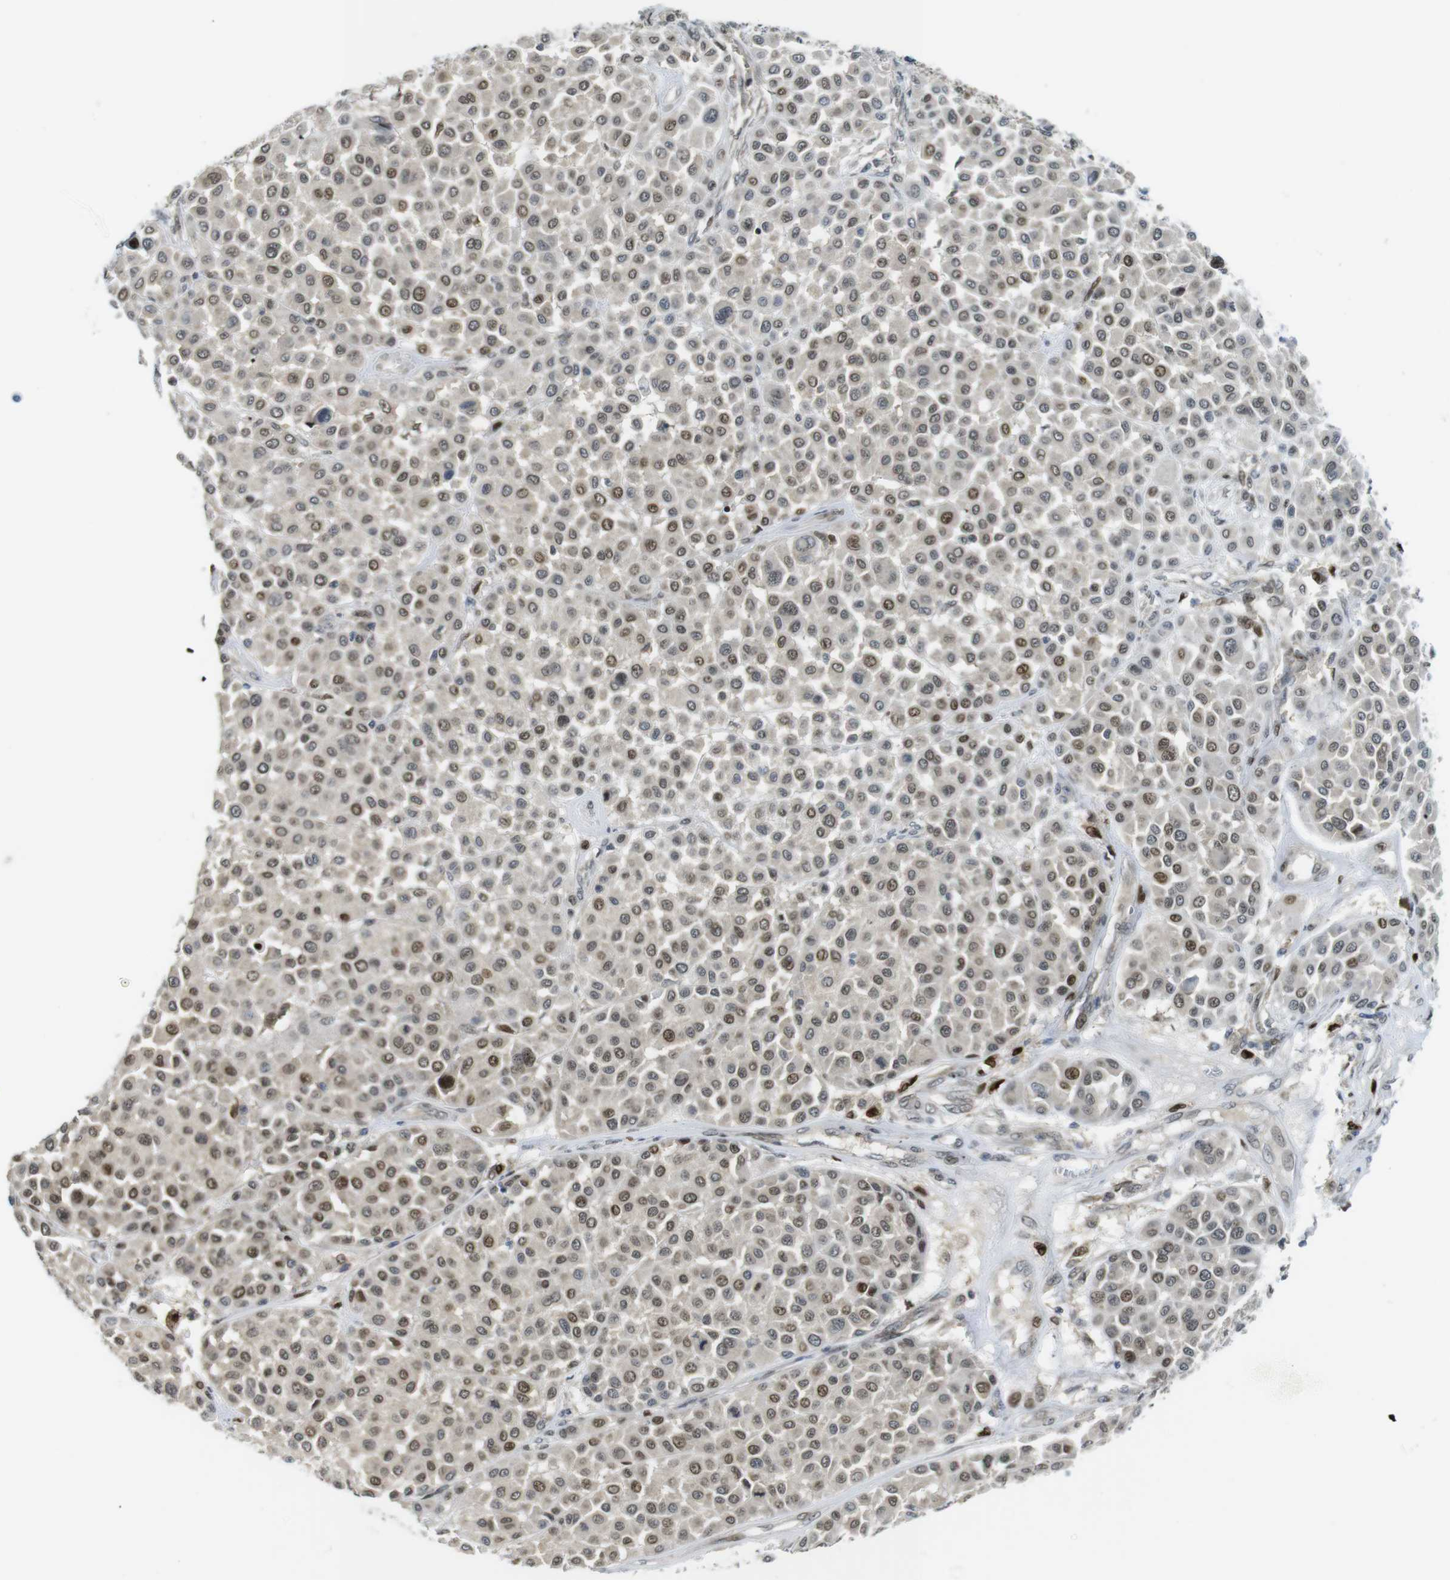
{"staining": {"intensity": "moderate", "quantity": ">75%", "location": "cytoplasmic/membranous,nuclear"}, "tissue": "melanoma", "cell_type": "Tumor cells", "image_type": "cancer", "snomed": [{"axis": "morphology", "description": "Malignant melanoma, Metastatic site"}, {"axis": "topography", "description": "Soft tissue"}], "caption": "IHC histopathology image of neoplastic tissue: human melanoma stained using IHC demonstrates medium levels of moderate protein expression localized specifically in the cytoplasmic/membranous and nuclear of tumor cells, appearing as a cytoplasmic/membranous and nuclear brown color.", "gene": "RCC1", "patient": {"sex": "male", "age": 41}}